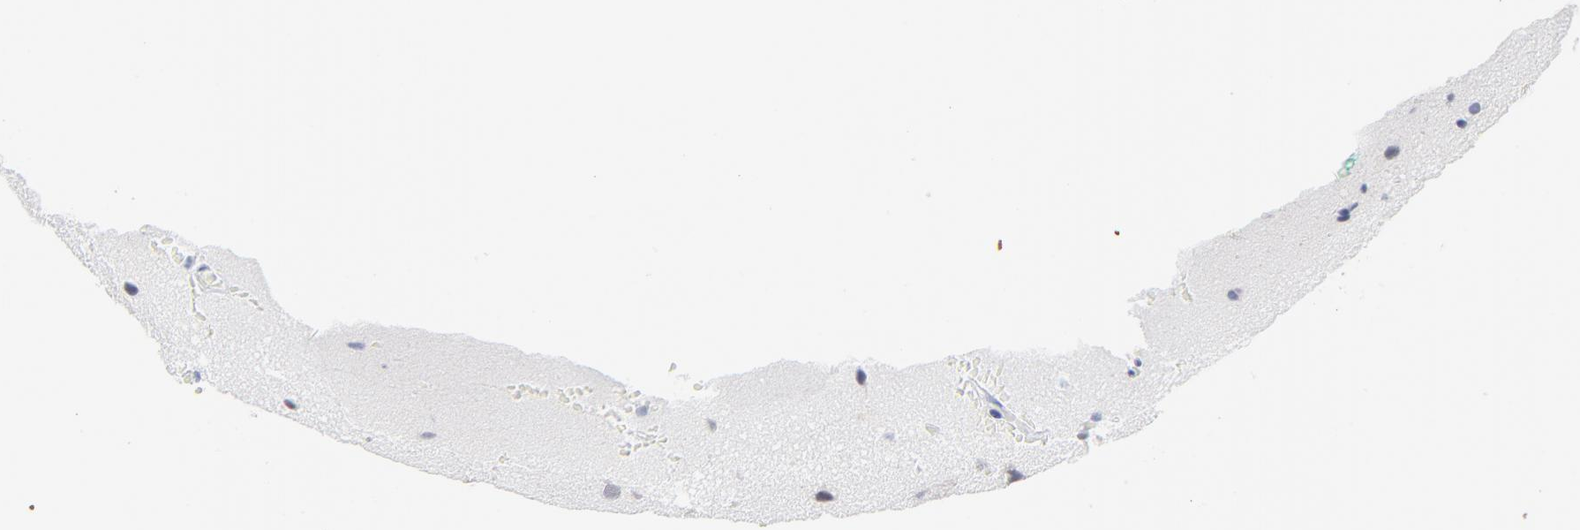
{"staining": {"intensity": "negative", "quantity": "none", "location": "none"}, "tissue": "glioma", "cell_type": "Tumor cells", "image_type": "cancer", "snomed": [{"axis": "morphology", "description": "Glioma, malignant, Low grade"}, {"axis": "topography", "description": "Cerebral cortex"}], "caption": "A photomicrograph of human glioma is negative for staining in tumor cells. The staining is performed using DAB brown chromogen with nuclei counter-stained in using hematoxylin.", "gene": "LTBP2", "patient": {"sex": "female", "age": 47}}